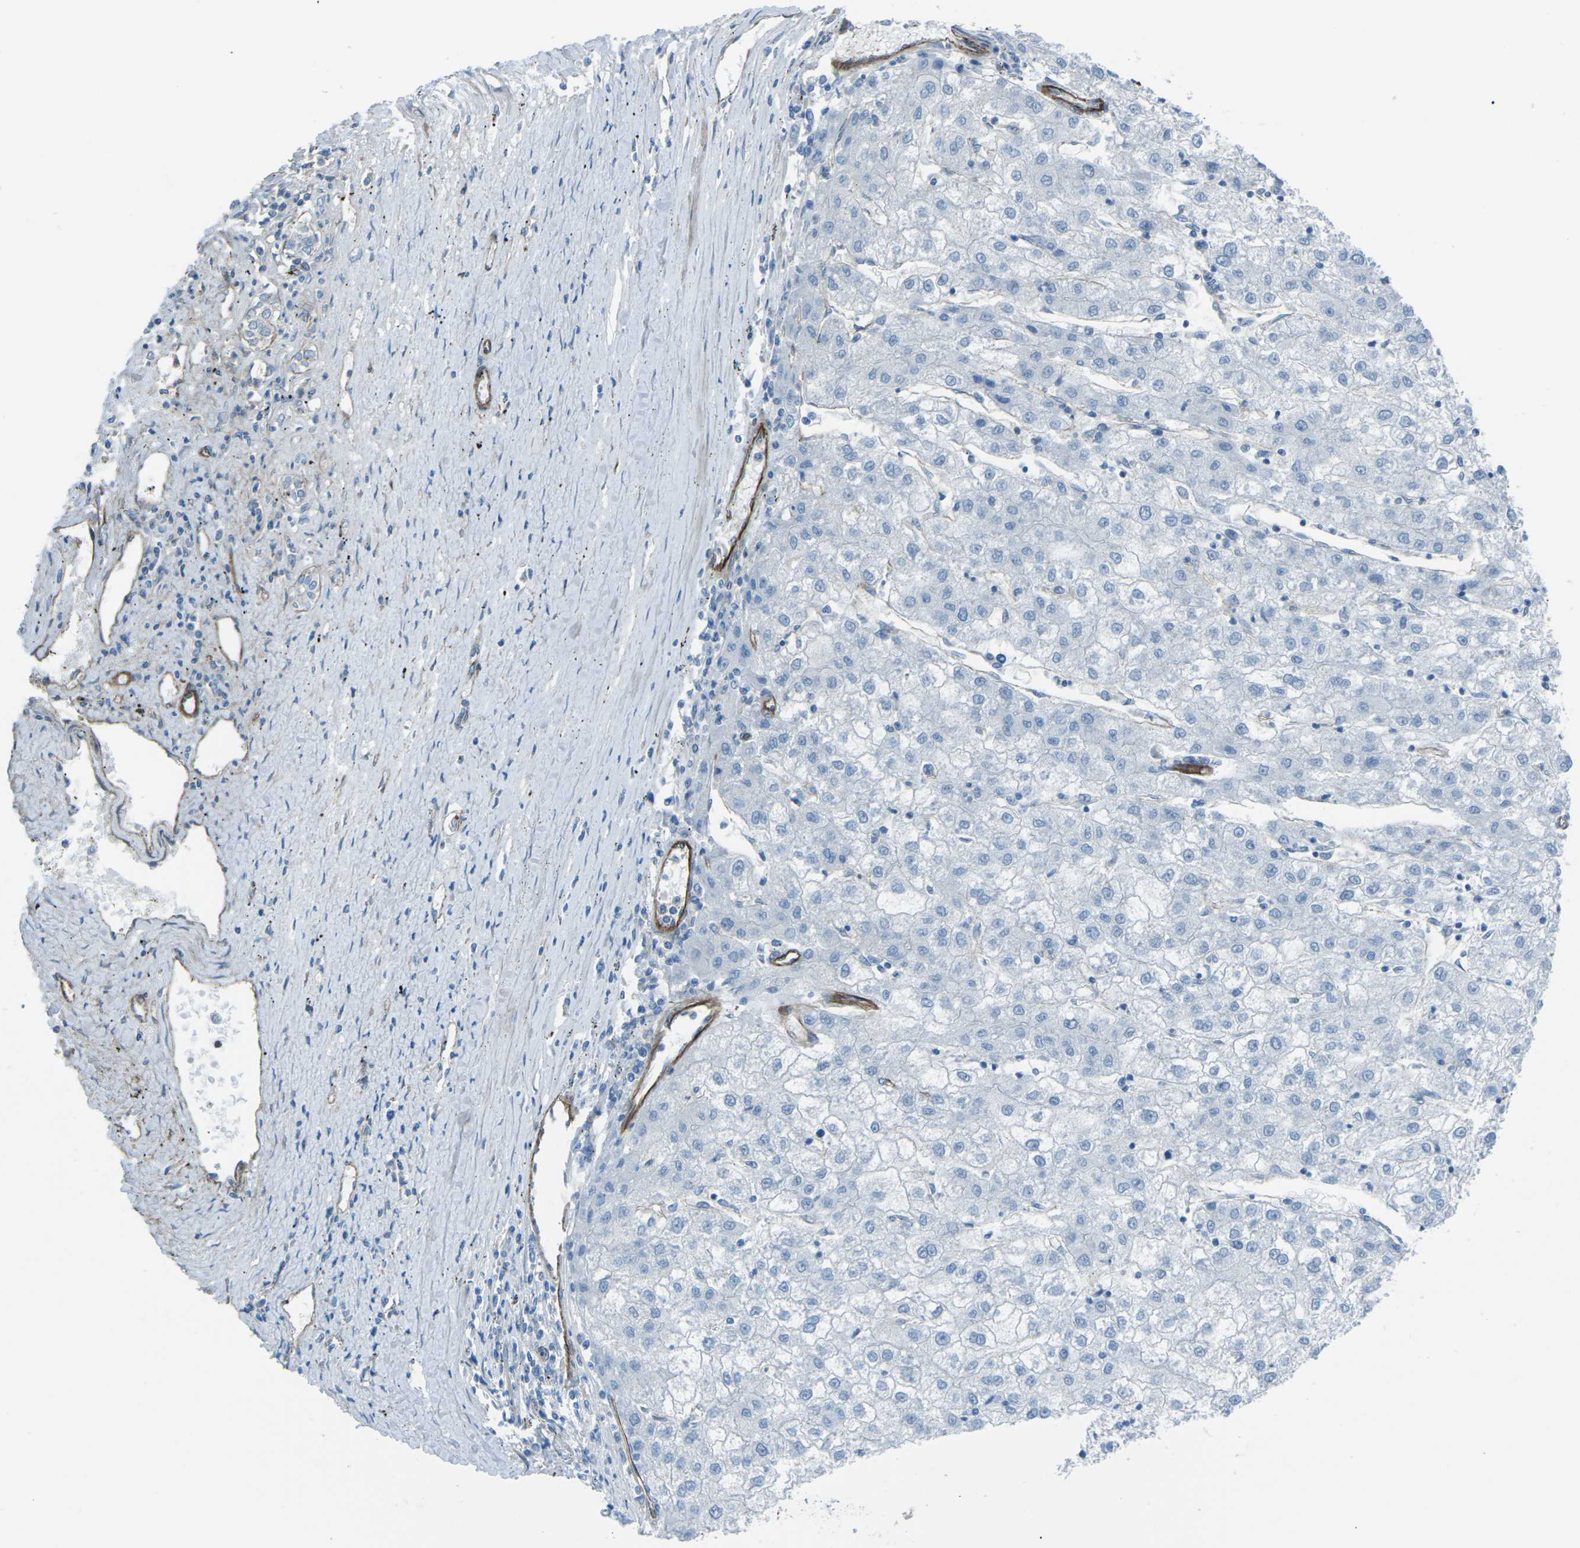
{"staining": {"intensity": "negative", "quantity": "none", "location": "none"}, "tissue": "liver cancer", "cell_type": "Tumor cells", "image_type": "cancer", "snomed": [{"axis": "morphology", "description": "Carcinoma, Hepatocellular, NOS"}, {"axis": "topography", "description": "Liver"}], "caption": "Micrograph shows no significant protein positivity in tumor cells of liver cancer.", "gene": "UTRN", "patient": {"sex": "male", "age": 72}}